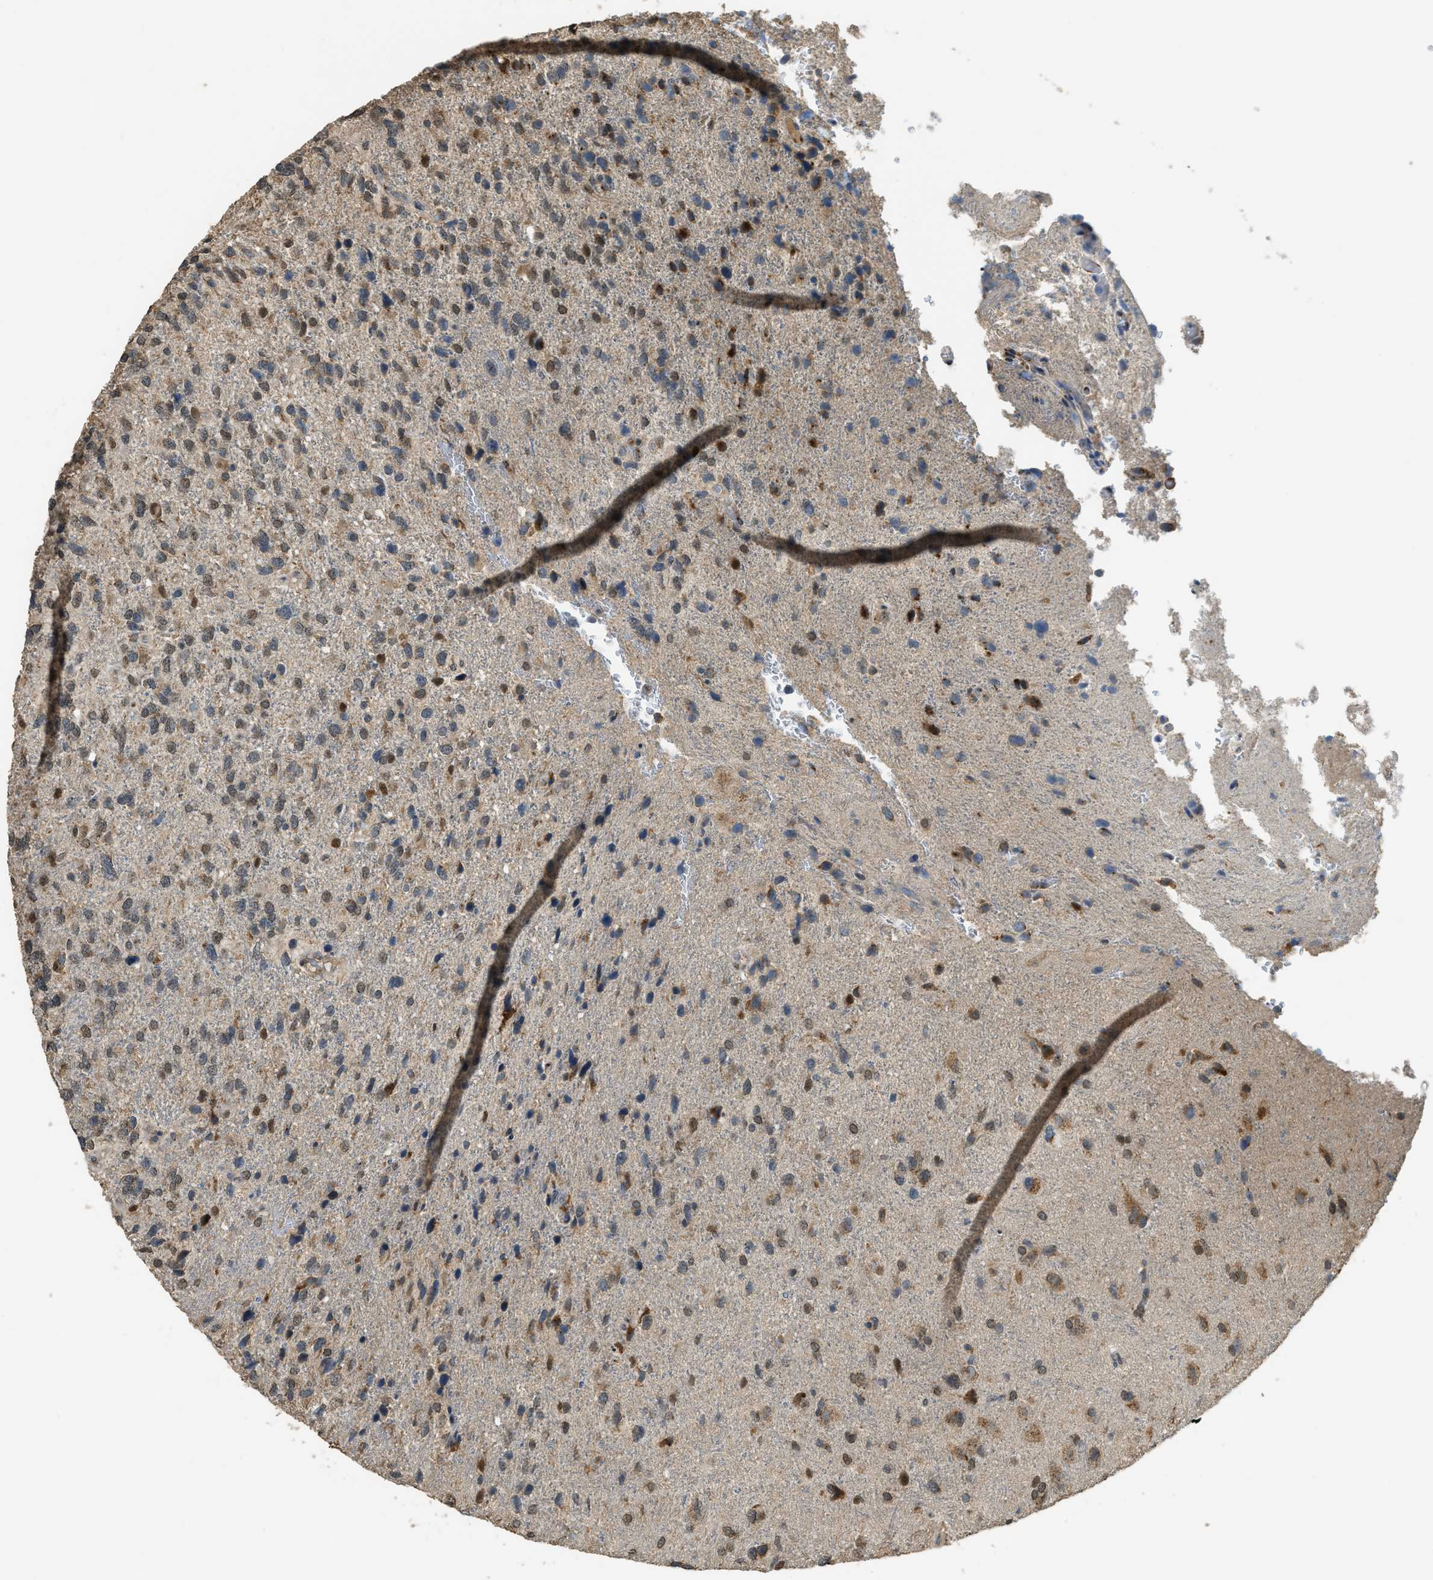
{"staining": {"intensity": "moderate", "quantity": ">75%", "location": "cytoplasmic/membranous,nuclear"}, "tissue": "glioma", "cell_type": "Tumor cells", "image_type": "cancer", "snomed": [{"axis": "morphology", "description": "Glioma, malignant, High grade"}, {"axis": "topography", "description": "Brain"}], "caption": "Immunohistochemistry of glioma exhibits medium levels of moderate cytoplasmic/membranous and nuclear positivity in approximately >75% of tumor cells.", "gene": "IPO7", "patient": {"sex": "female", "age": 58}}